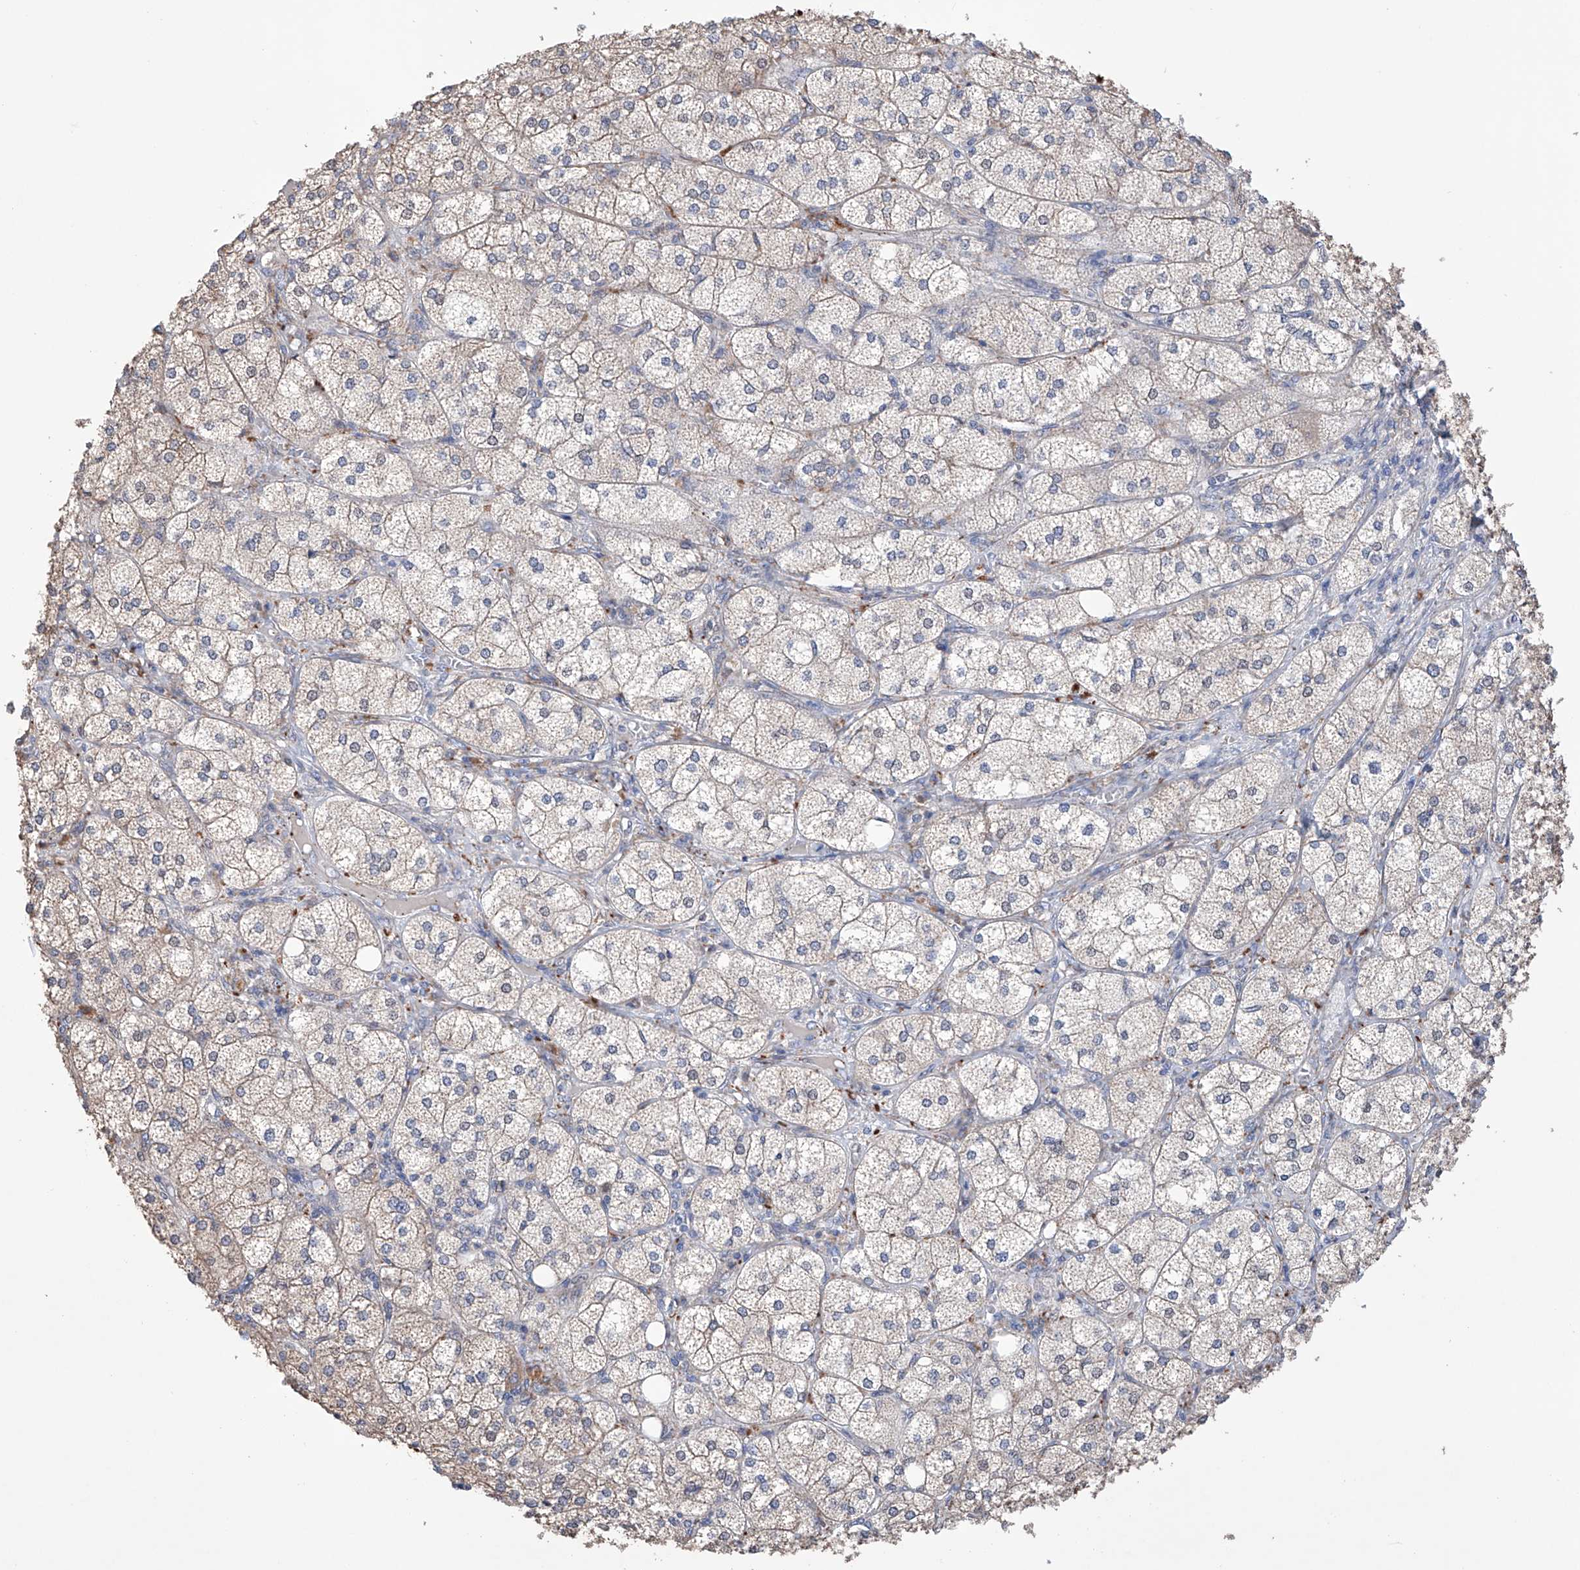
{"staining": {"intensity": "moderate", "quantity": "25%-75%", "location": "cytoplasmic/membranous"}, "tissue": "adrenal gland", "cell_type": "Glandular cells", "image_type": "normal", "snomed": [{"axis": "morphology", "description": "Normal tissue, NOS"}, {"axis": "topography", "description": "Adrenal gland"}], "caption": "Human adrenal gland stained with a protein marker shows moderate staining in glandular cells.", "gene": "AFG1L", "patient": {"sex": "female", "age": 61}}